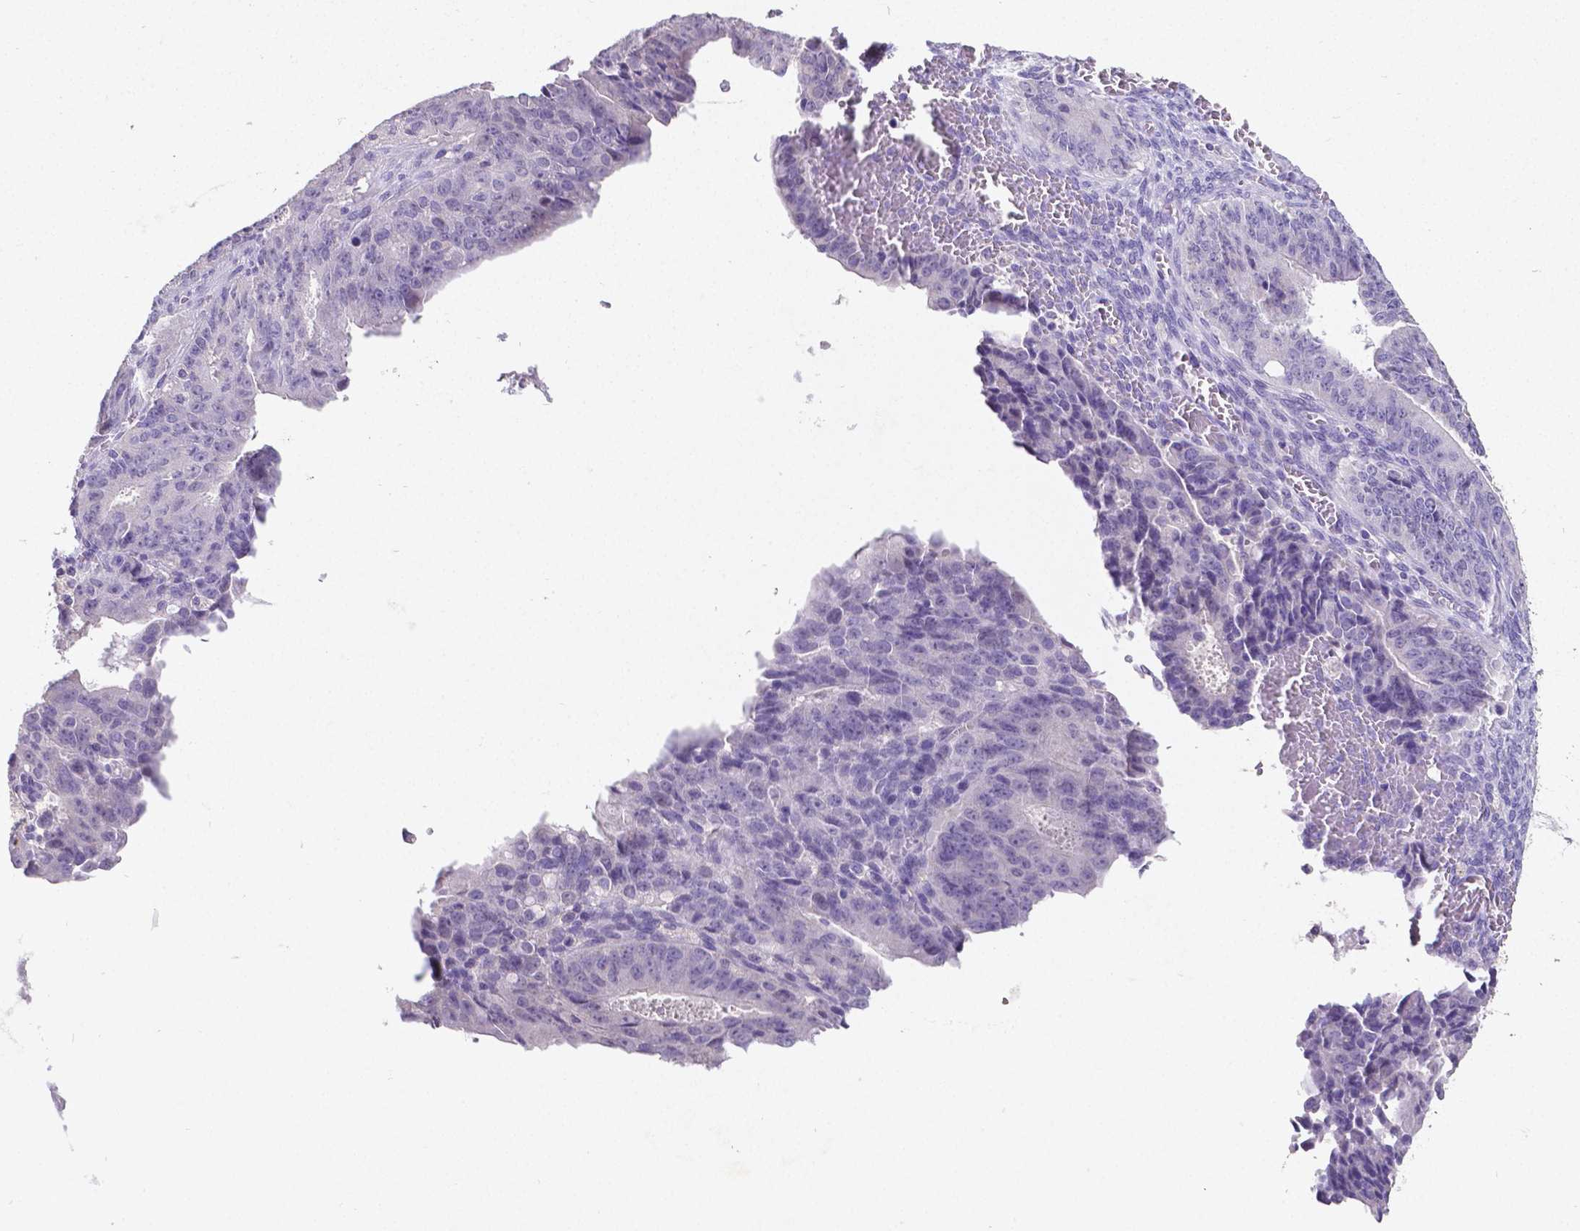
{"staining": {"intensity": "negative", "quantity": "none", "location": "none"}, "tissue": "ovarian cancer", "cell_type": "Tumor cells", "image_type": "cancer", "snomed": [{"axis": "morphology", "description": "Carcinoma, endometroid"}, {"axis": "topography", "description": "Ovary"}], "caption": "Tumor cells show no significant protein positivity in endometroid carcinoma (ovarian).", "gene": "SATB2", "patient": {"sex": "female", "age": 42}}